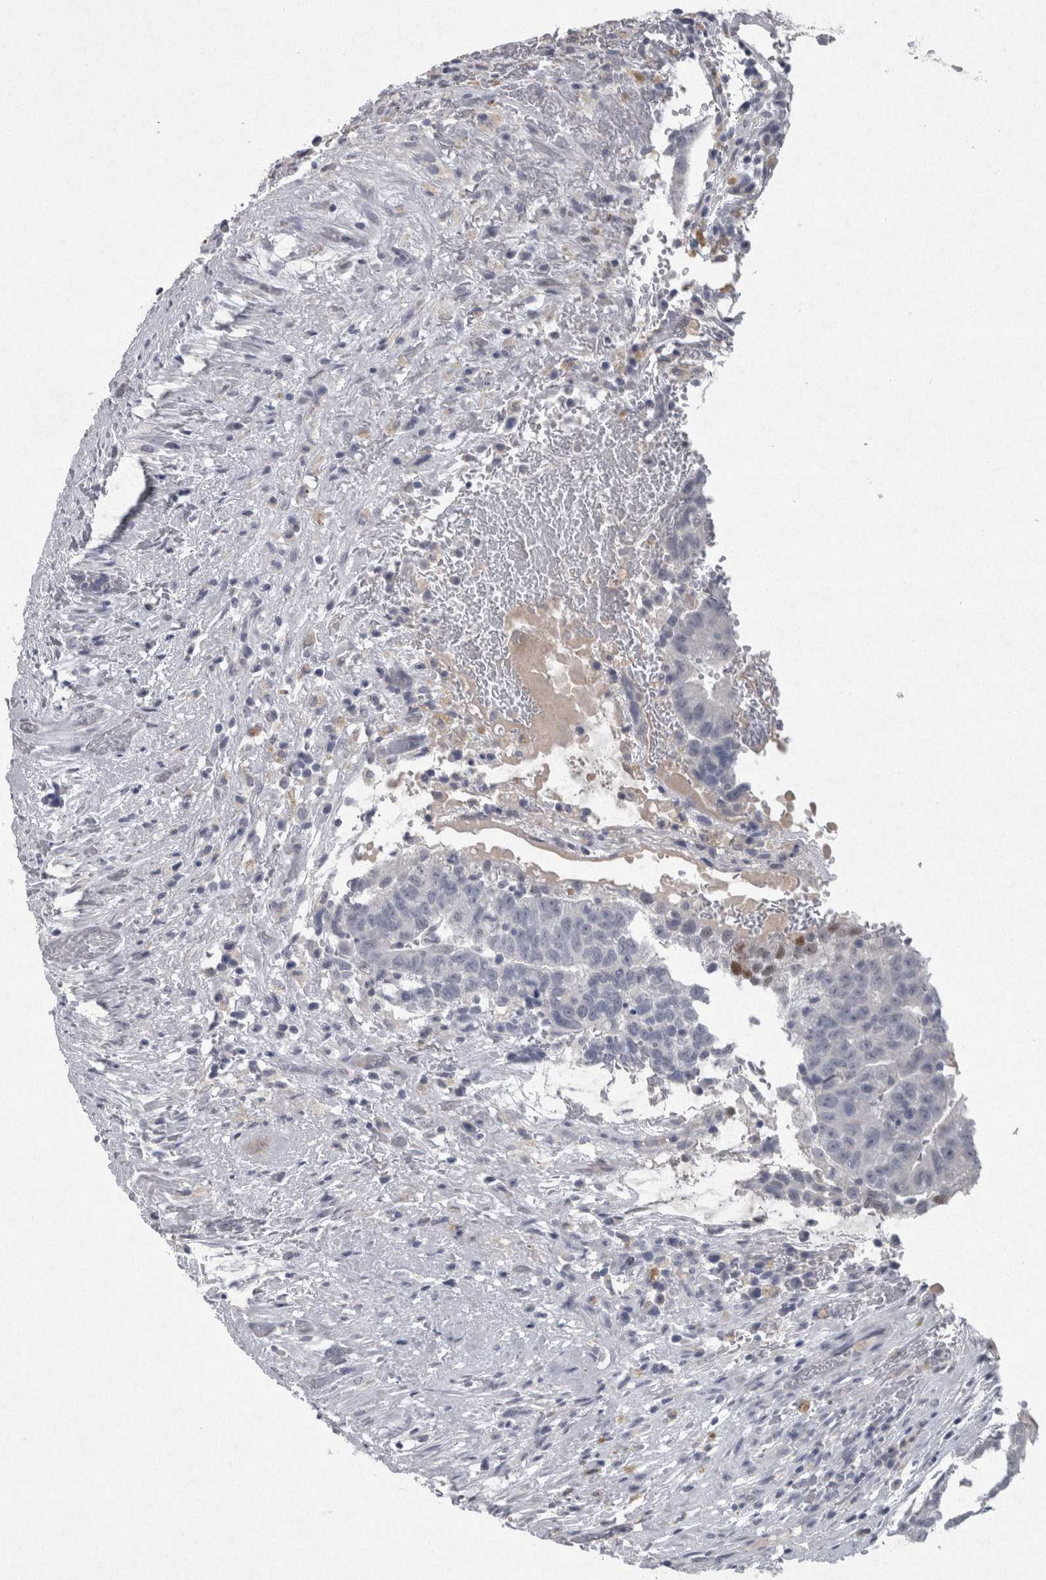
{"staining": {"intensity": "negative", "quantity": "none", "location": "none"}, "tissue": "testis cancer", "cell_type": "Tumor cells", "image_type": "cancer", "snomed": [{"axis": "morphology", "description": "Seminoma, NOS"}, {"axis": "morphology", "description": "Carcinoma, Embryonal, NOS"}, {"axis": "topography", "description": "Testis"}], "caption": "Protein analysis of testis embryonal carcinoma shows no significant staining in tumor cells.", "gene": "PDX1", "patient": {"sex": "male", "age": 52}}